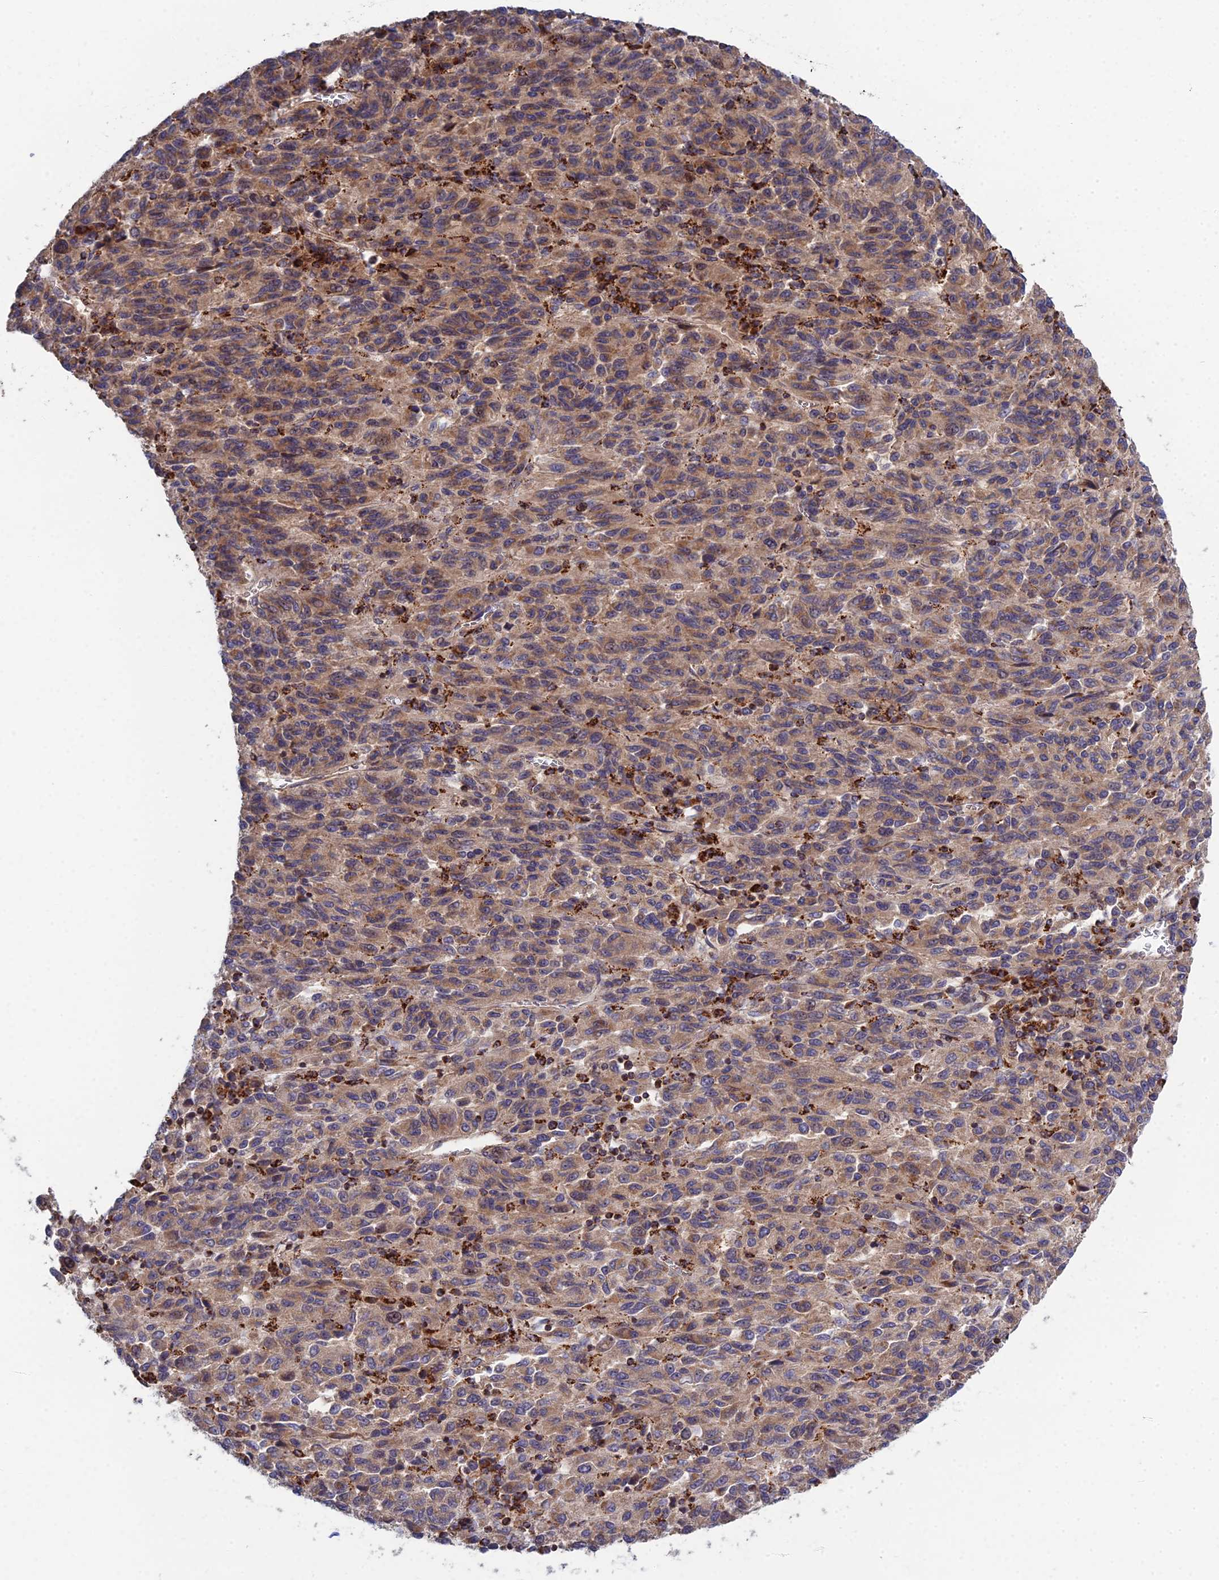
{"staining": {"intensity": "weak", "quantity": ">75%", "location": "cytoplasmic/membranous"}, "tissue": "melanoma", "cell_type": "Tumor cells", "image_type": "cancer", "snomed": [{"axis": "morphology", "description": "Malignant melanoma, Metastatic site"}, {"axis": "topography", "description": "Lung"}], "caption": "Protein staining of malignant melanoma (metastatic site) tissue shows weak cytoplasmic/membranous expression in about >75% of tumor cells.", "gene": "RIC8B", "patient": {"sex": "male", "age": 64}}